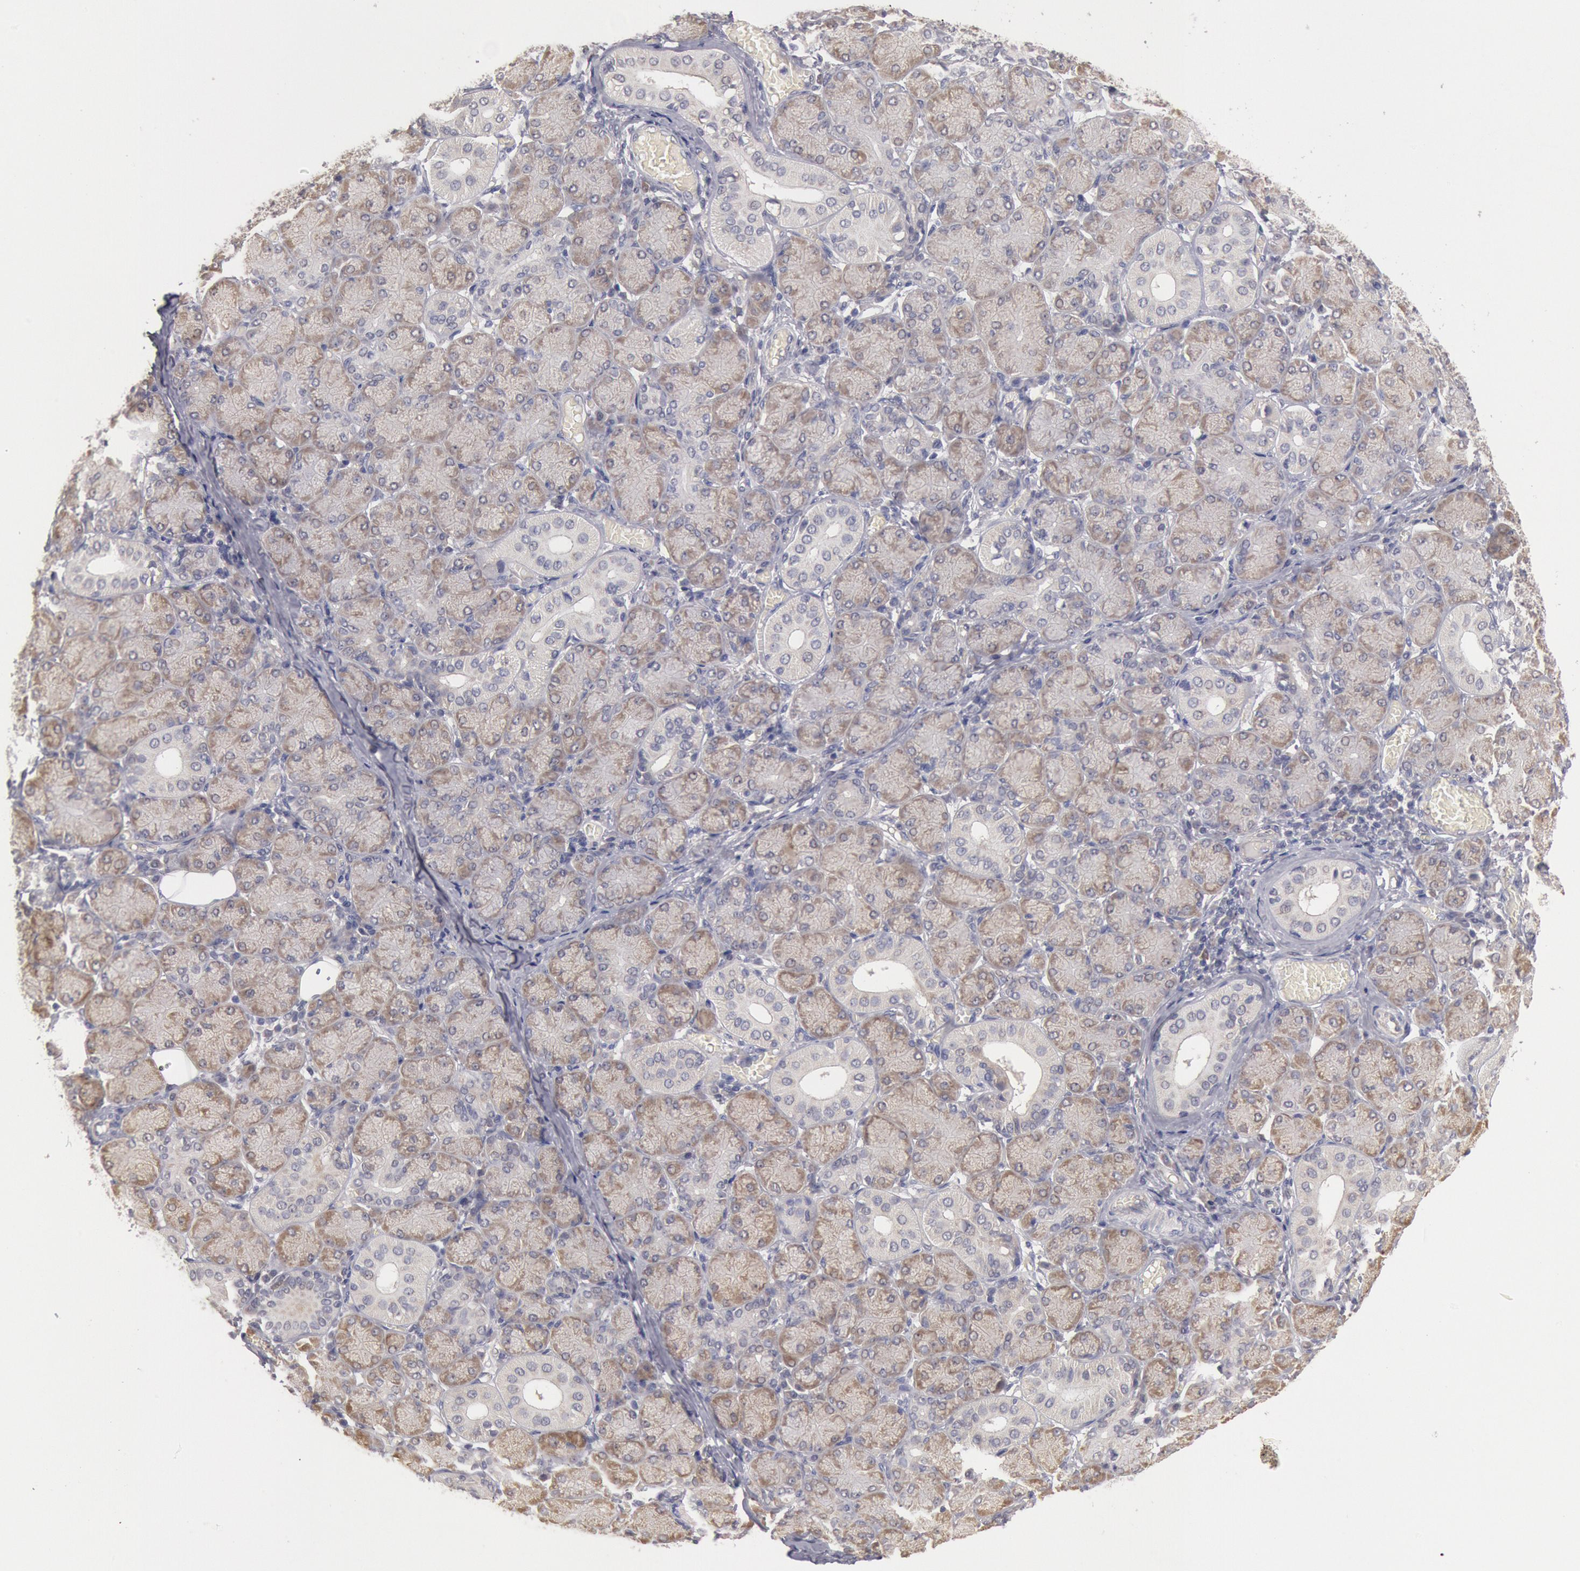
{"staining": {"intensity": "weak", "quantity": "25%-75%", "location": "cytoplasmic/membranous"}, "tissue": "salivary gland", "cell_type": "Glandular cells", "image_type": "normal", "snomed": [{"axis": "morphology", "description": "Normal tissue, NOS"}, {"axis": "topography", "description": "Salivary gland"}], "caption": "Salivary gland was stained to show a protein in brown. There is low levels of weak cytoplasmic/membranous staining in about 25%-75% of glandular cells. The protein is stained brown, and the nuclei are stained in blue (DAB IHC with brightfield microscopy, high magnification).", "gene": "DNAJA1", "patient": {"sex": "female", "age": 24}}